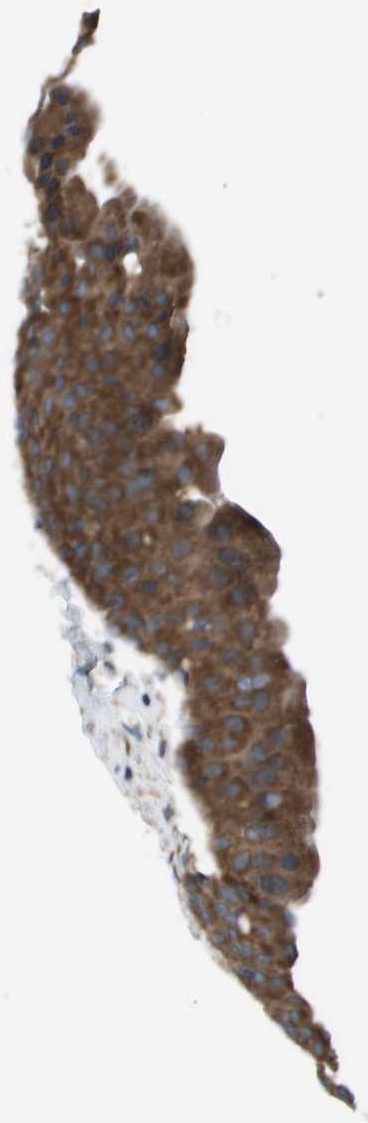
{"staining": {"intensity": "strong", "quantity": ">75%", "location": "cytoplasmic/membranous"}, "tissue": "urinary bladder", "cell_type": "Urothelial cells", "image_type": "normal", "snomed": [{"axis": "morphology", "description": "Normal tissue, NOS"}, {"axis": "topography", "description": "Urinary bladder"}], "caption": "This is a photomicrograph of immunohistochemistry staining of unremarkable urinary bladder, which shows strong expression in the cytoplasmic/membranous of urothelial cells.", "gene": "EIF3B", "patient": {"sex": "female", "age": 79}}